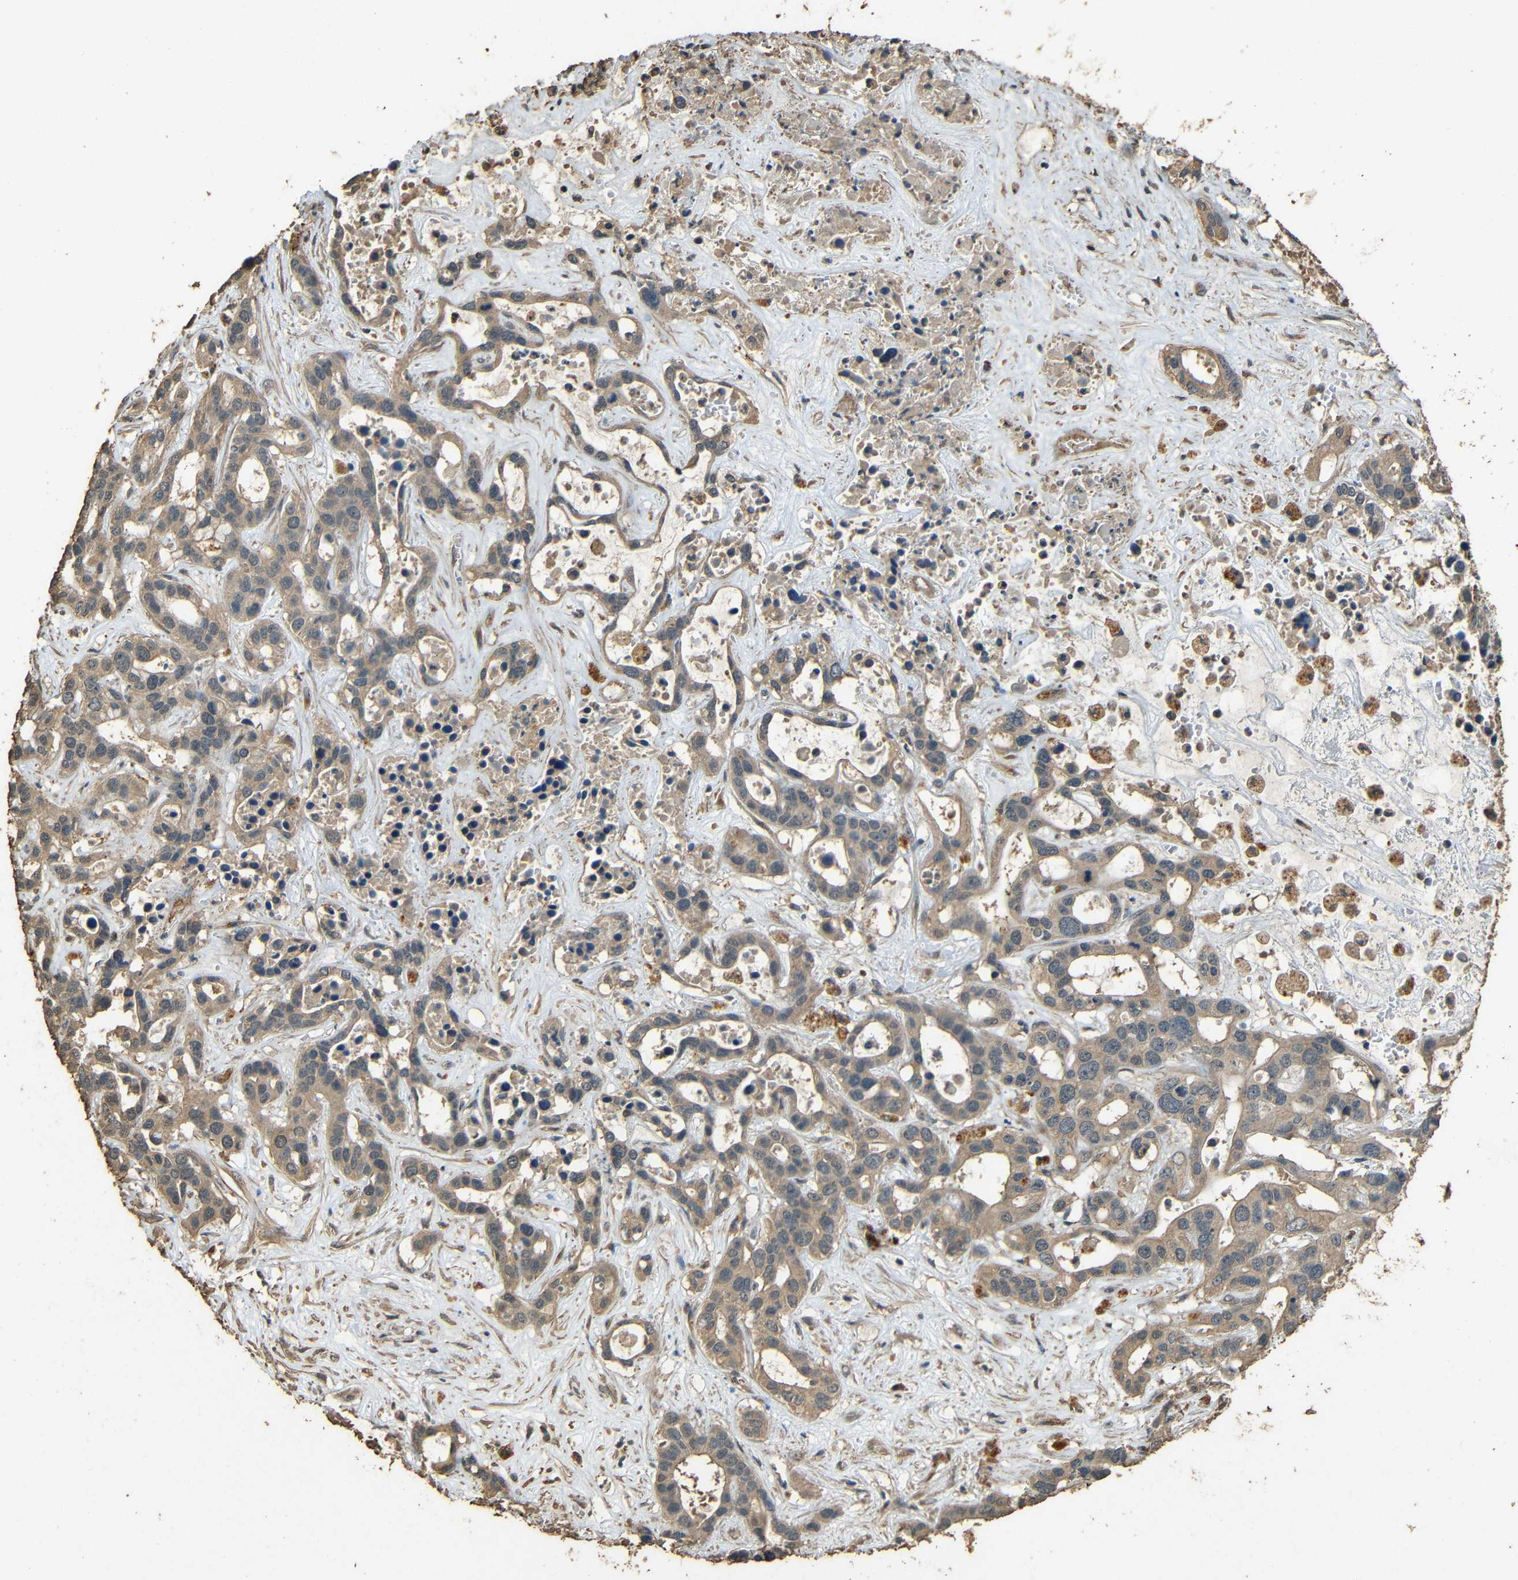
{"staining": {"intensity": "moderate", "quantity": ">75%", "location": "cytoplasmic/membranous"}, "tissue": "liver cancer", "cell_type": "Tumor cells", "image_type": "cancer", "snomed": [{"axis": "morphology", "description": "Cholangiocarcinoma"}, {"axis": "topography", "description": "Liver"}], "caption": "Immunohistochemistry (DAB (3,3'-diaminobenzidine)) staining of human liver cancer (cholangiocarcinoma) shows moderate cytoplasmic/membranous protein expression in about >75% of tumor cells.", "gene": "PDE5A", "patient": {"sex": "female", "age": 65}}